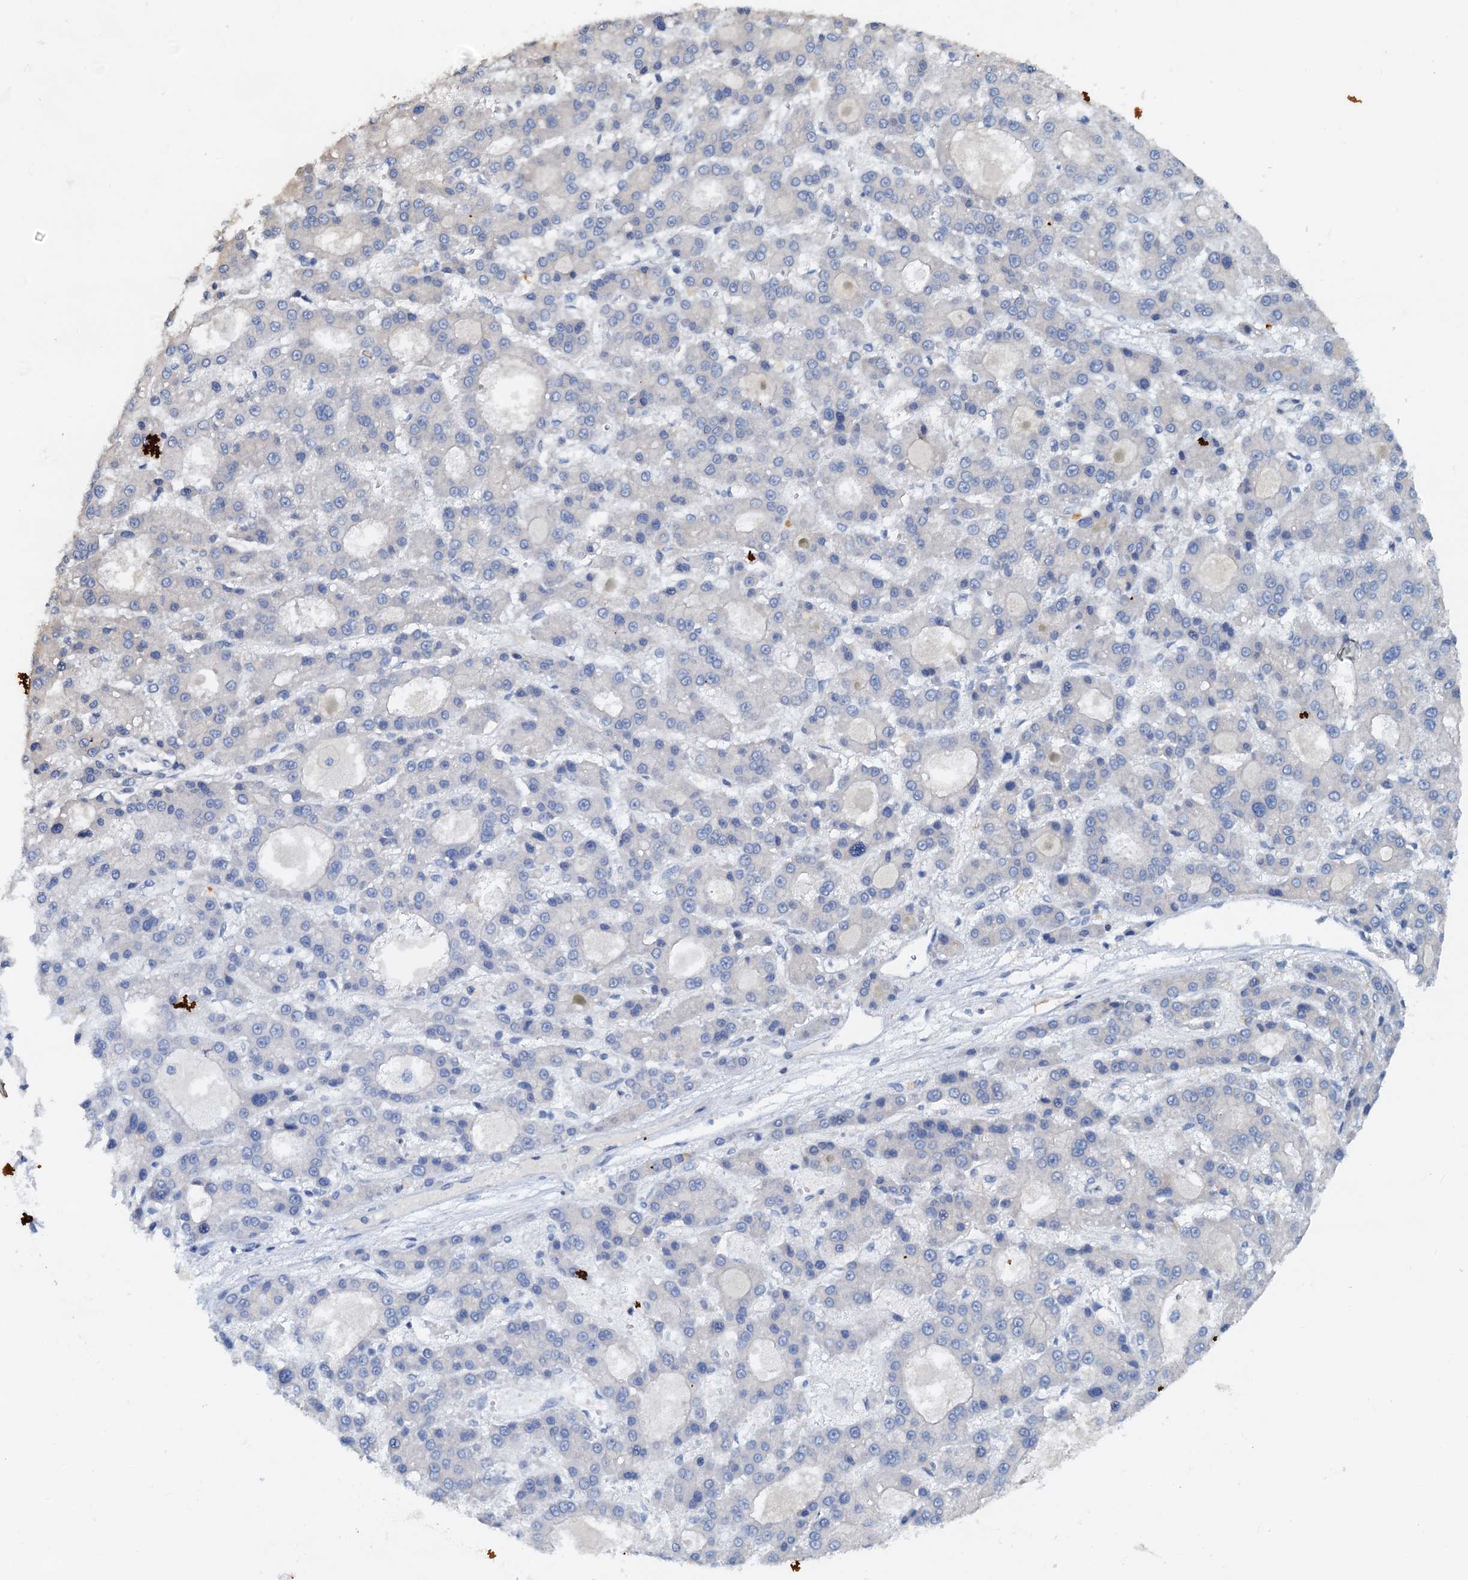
{"staining": {"intensity": "negative", "quantity": "none", "location": "none"}, "tissue": "liver cancer", "cell_type": "Tumor cells", "image_type": "cancer", "snomed": [{"axis": "morphology", "description": "Carcinoma, Hepatocellular, NOS"}, {"axis": "topography", "description": "Liver"}], "caption": "DAB immunohistochemical staining of liver cancer (hepatocellular carcinoma) reveals no significant positivity in tumor cells.", "gene": "PTGES3", "patient": {"sex": "male", "age": 70}}